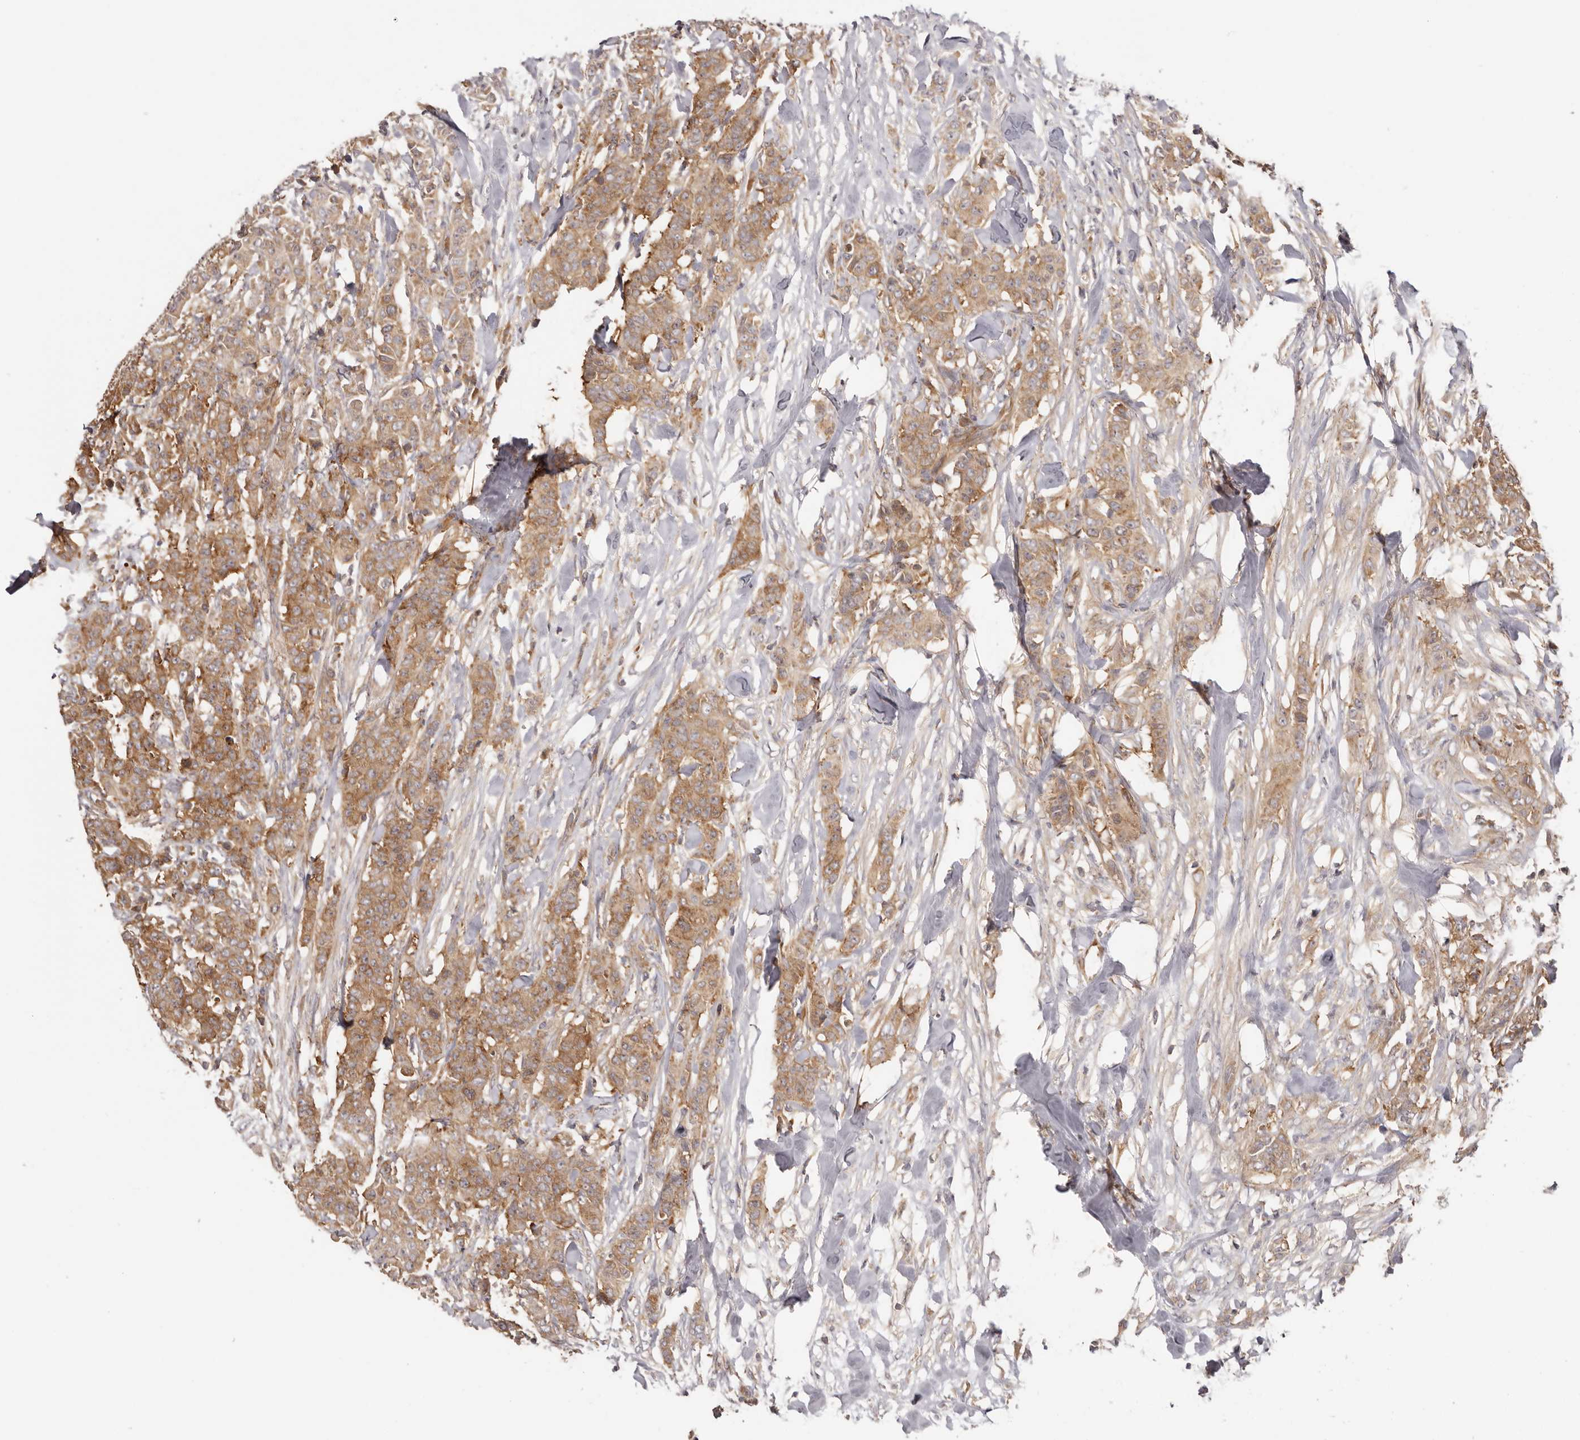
{"staining": {"intensity": "moderate", "quantity": ">75%", "location": "cytoplasmic/membranous"}, "tissue": "breast cancer", "cell_type": "Tumor cells", "image_type": "cancer", "snomed": [{"axis": "morphology", "description": "Duct carcinoma"}, {"axis": "topography", "description": "Breast"}], "caption": "DAB (3,3'-diaminobenzidine) immunohistochemical staining of human breast cancer (invasive ductal carcinoma) reveals moderate cytoplasmic/membranous protein positivity in about >75% of tumor cells.", "gene": "EEF1E1", "patient": {"sex": "female", "age": 40}}